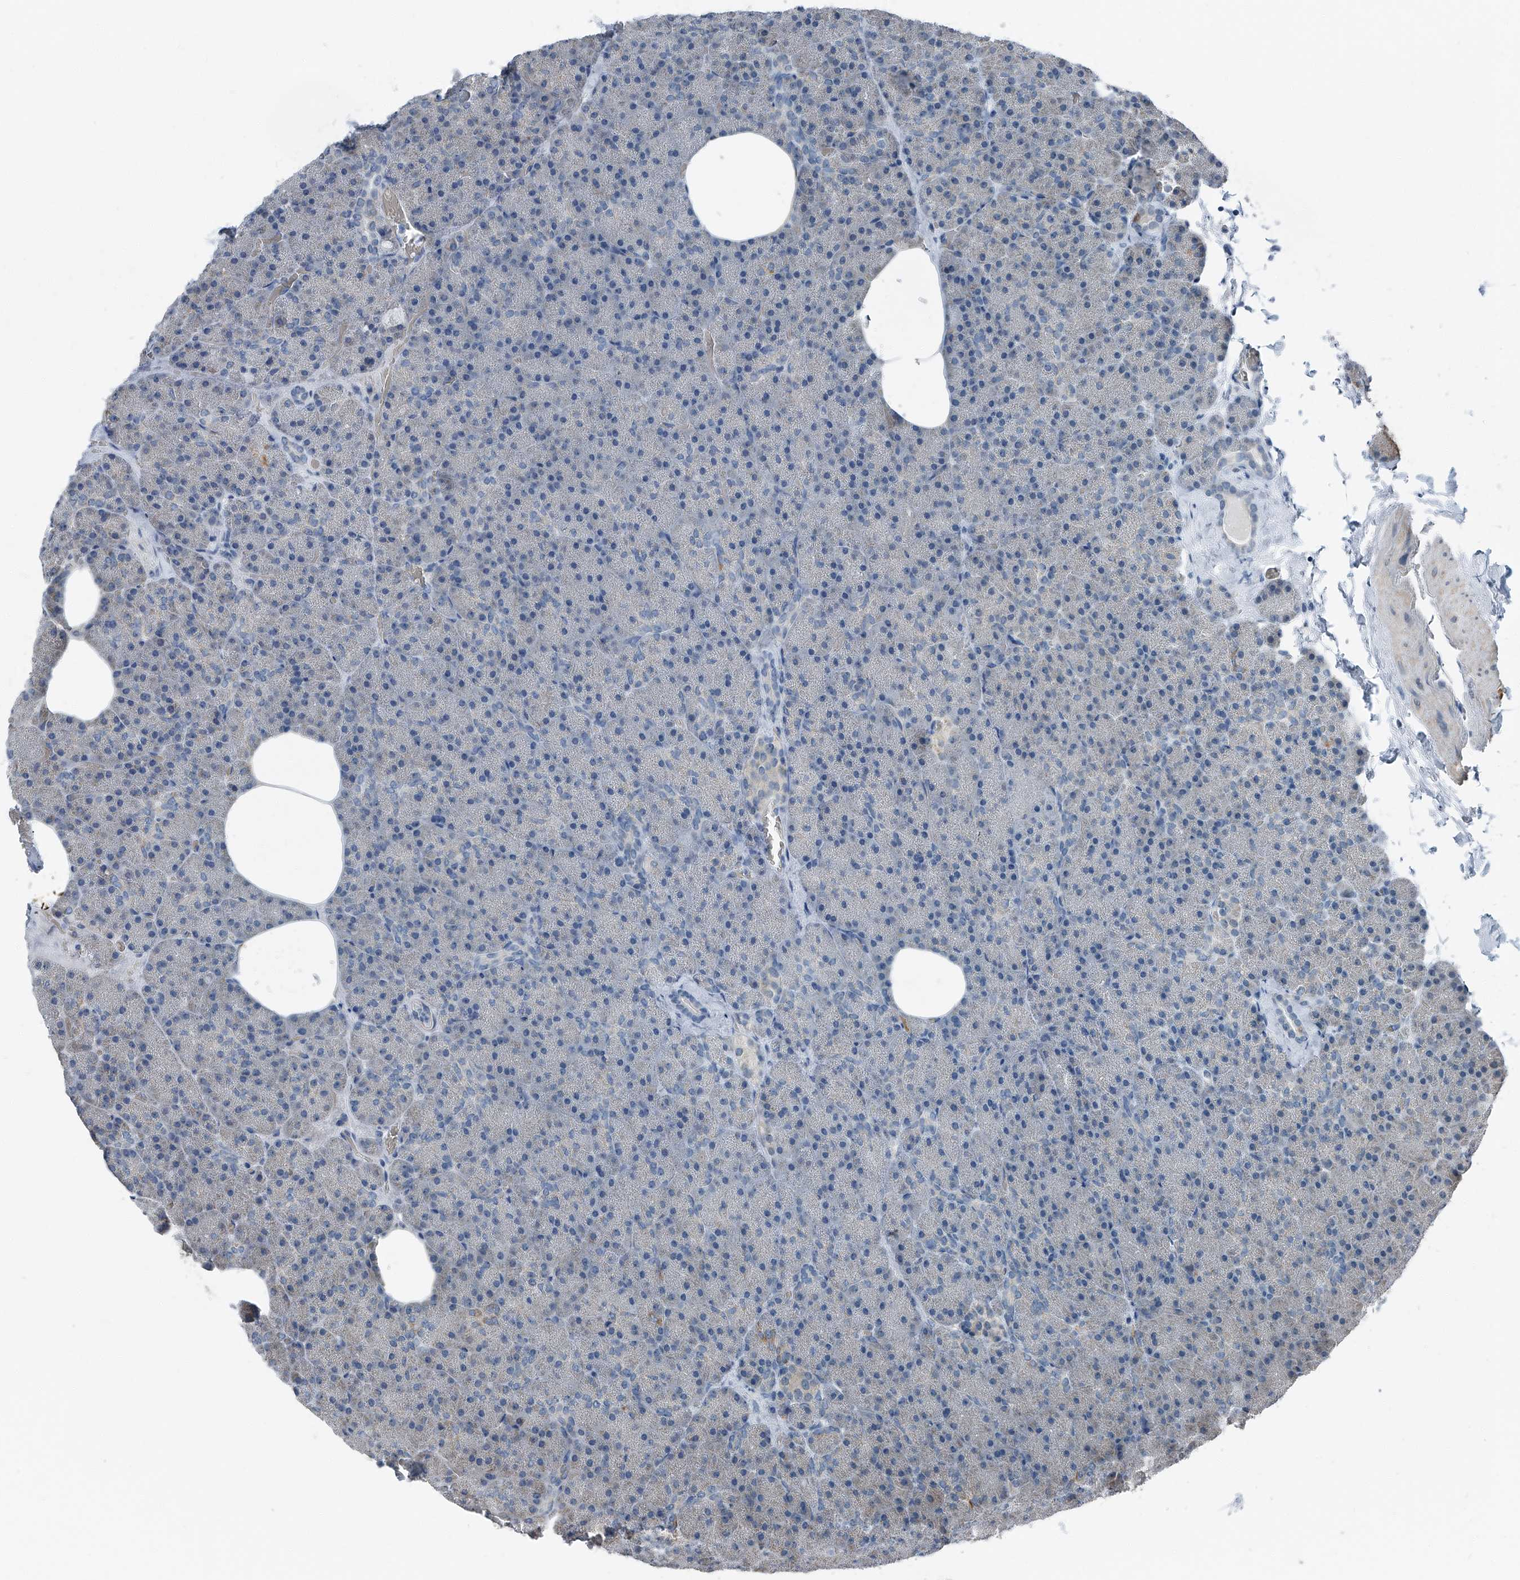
{"staining": {"intensity": "moderate", "quantity": "<25%", "location": "cytoplasmic/membranous"}, "tissue": "pancreas", "cell_type": "Exocrine glandular cells", "image_type": "normal", "snomed": [{"axis": "morphology", "description": "Normal tissue, NOS"}, {"axis": "morphology", "description": "Carcinoid, malignant, NOS"}, {"axis": "topography", "description": "Pancreas"}], "caption": "Moderate cytoplasmic/membranous positivity is present in approximately <25% of exocrine glandular cells in unremarkable pancreas.", "gene": "CHRNA7", "patient": {"sex": "female", "age": 35}}